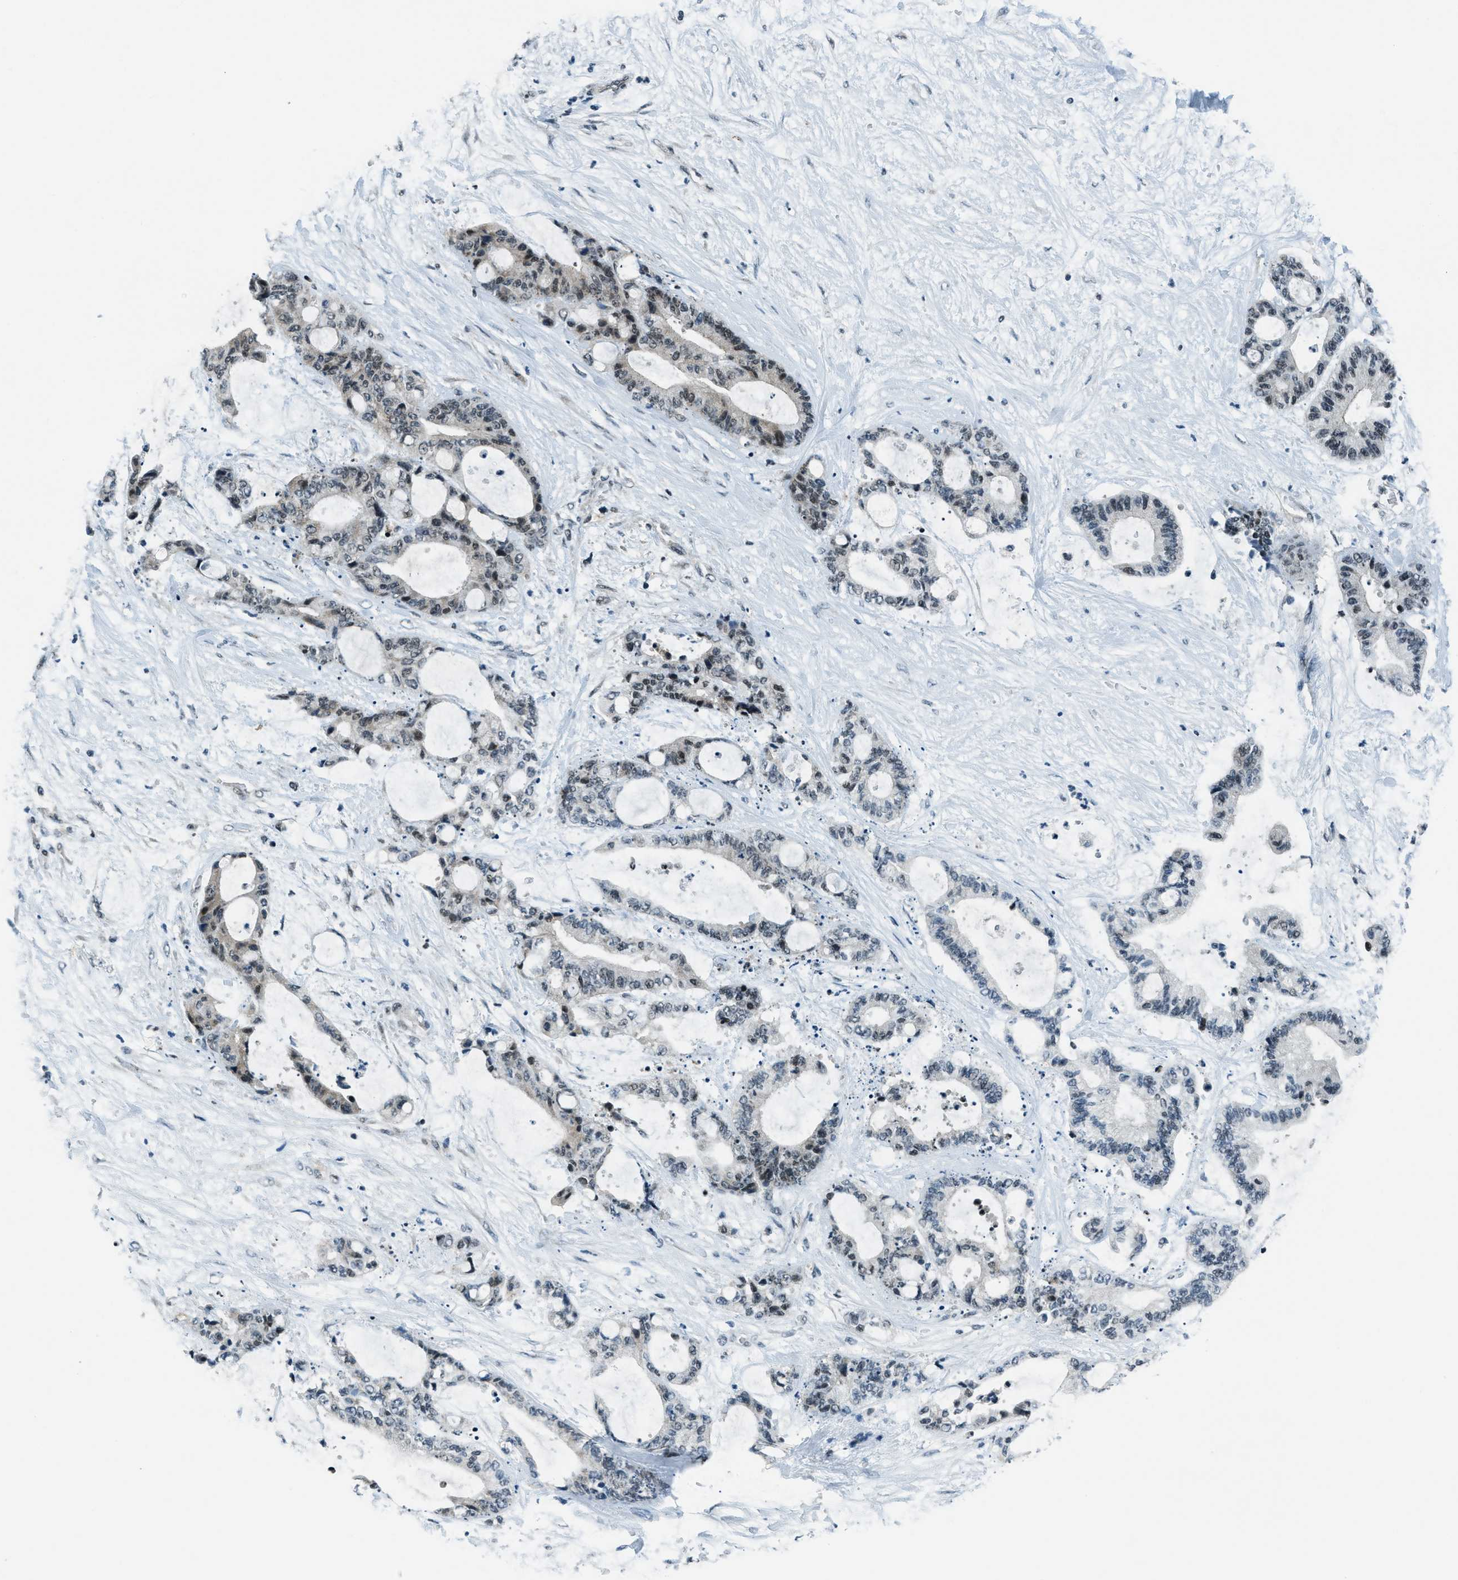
{"staining": {"intensity": "moderate", "quantity": "25%-75%", "location": "cytoplasmic/membranous,nuclear"}, "tissue": "liver cancer", "cell_type": "Tumor cells", "image_type": "cancer", "snomed": [{"axis": "morphology", "description": "Cholangiocarcinoma"}, {"axis": "topography", "description": "Liver"}], "caption": "Moderate cytoplasmic/membranous and nuclear positivity for a protein is appreciated in approximately 25%-75% of tumor cells of liver cancer using immunohistochemistry.", "gene": "KLF6", "patient": {"sex": "female", "age": 73}}